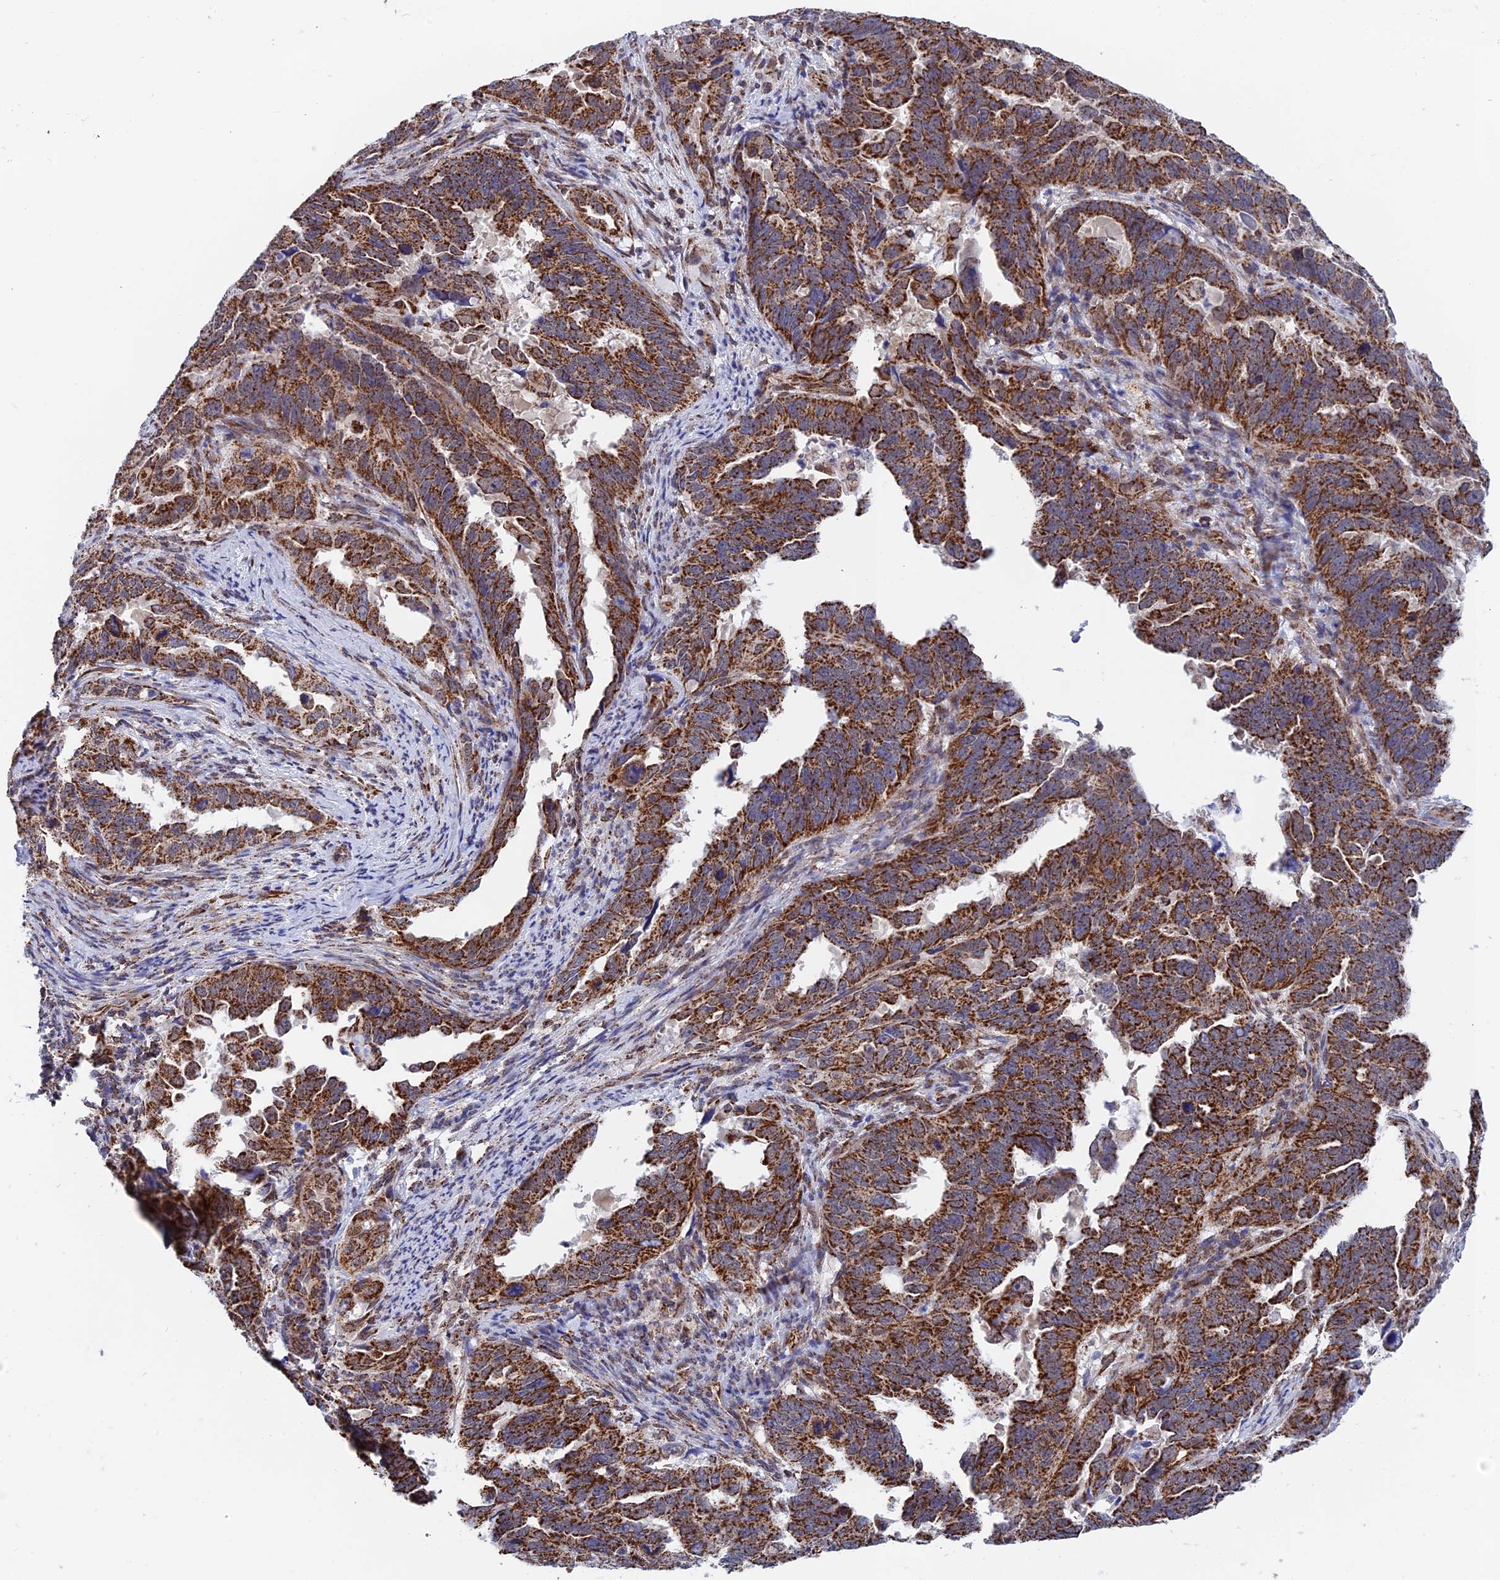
{"staining": {"intensity": "strong", "quantity": ">75%", "location": "cytoplasmic/membranous"}, "tissue": "endometrial cancer", "cell_type": "Tumor cells", "image_type": "cancer", "snomed": [{"axis": "morphology", "description": "Adenocarcinoma, NOS"}, {"axis": "topography", "description": "Endometrium"}], "caption": "Protein expression analysis of endometrial adenocarcinoma shows strong cytoplasmic/membranous positivity in approximately >75% of tumor cells.", "gene": "CDC16", "patient": {"sex": "female", "age": 65}}